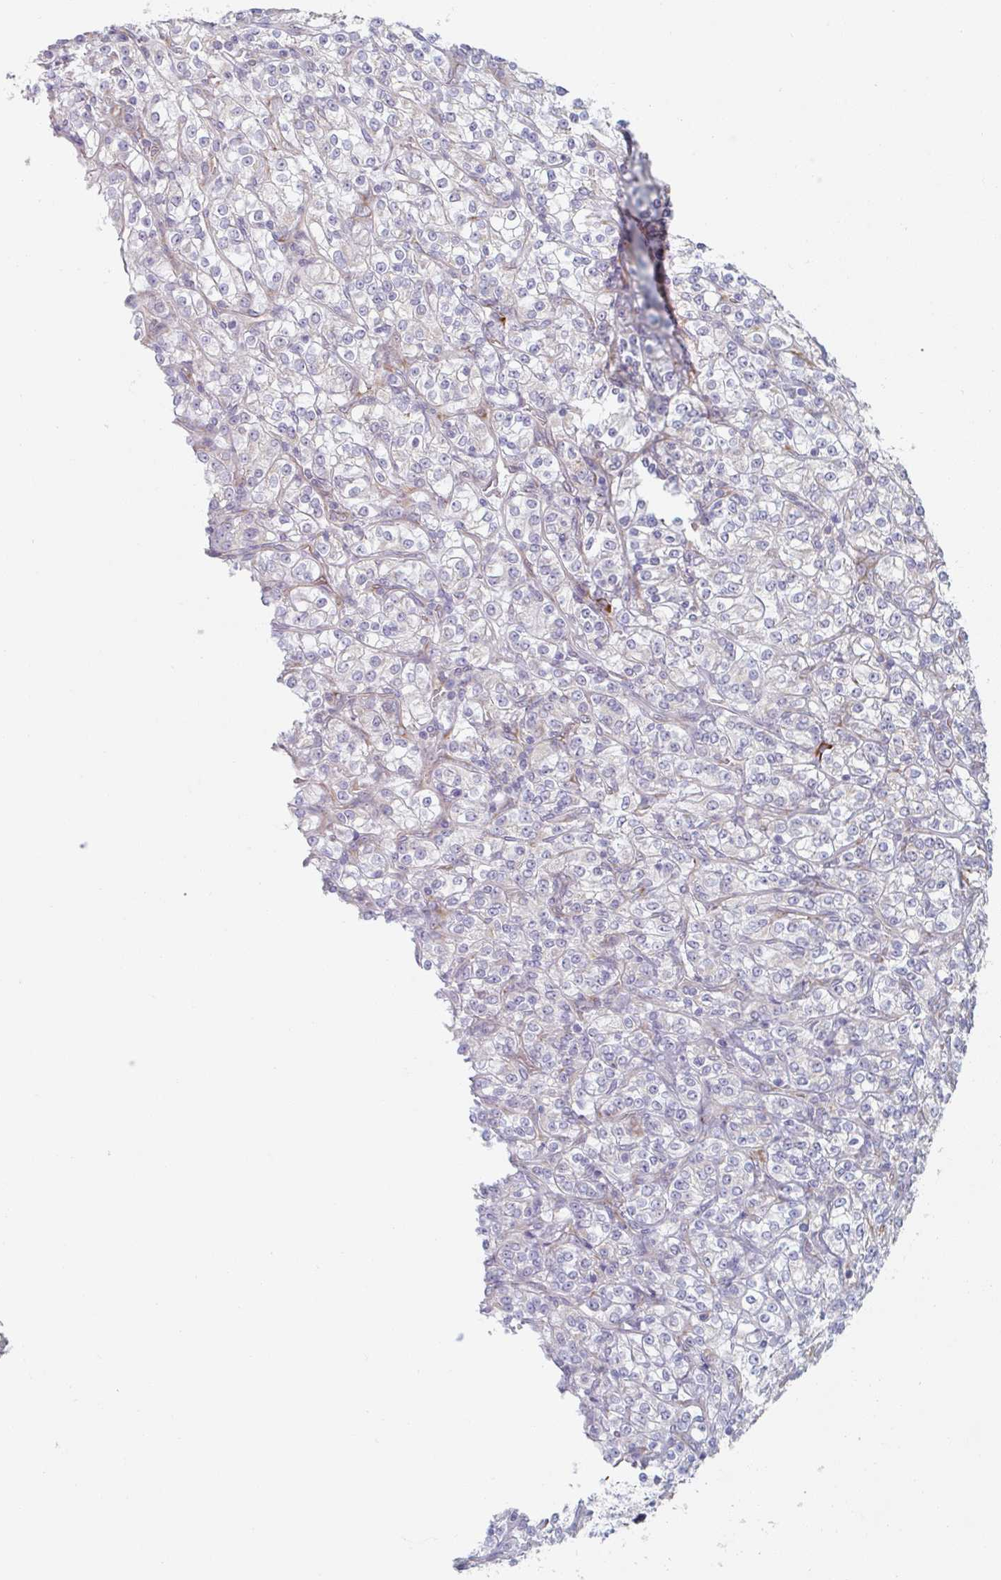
{"staining": {"intensity": "negative", "quantity": "none", "location": "none"}, "tissue": "renal cancer", "cell_type": "Tumor cells", "image_type": "cancer", "snomed": [{"axis": "morphology", "description": "Adenocarcinoma, NOS"}, {"axis": "topography", "description": "Kidney"}], "caption": "A photomicrograph of human renal adenocarcinoma is negative for staining in tumor cells. (IHC, brightfield microscopy, high magnification).", "gene": "TRAPPC10", "patient": {"sex": "male", "age": 77}}